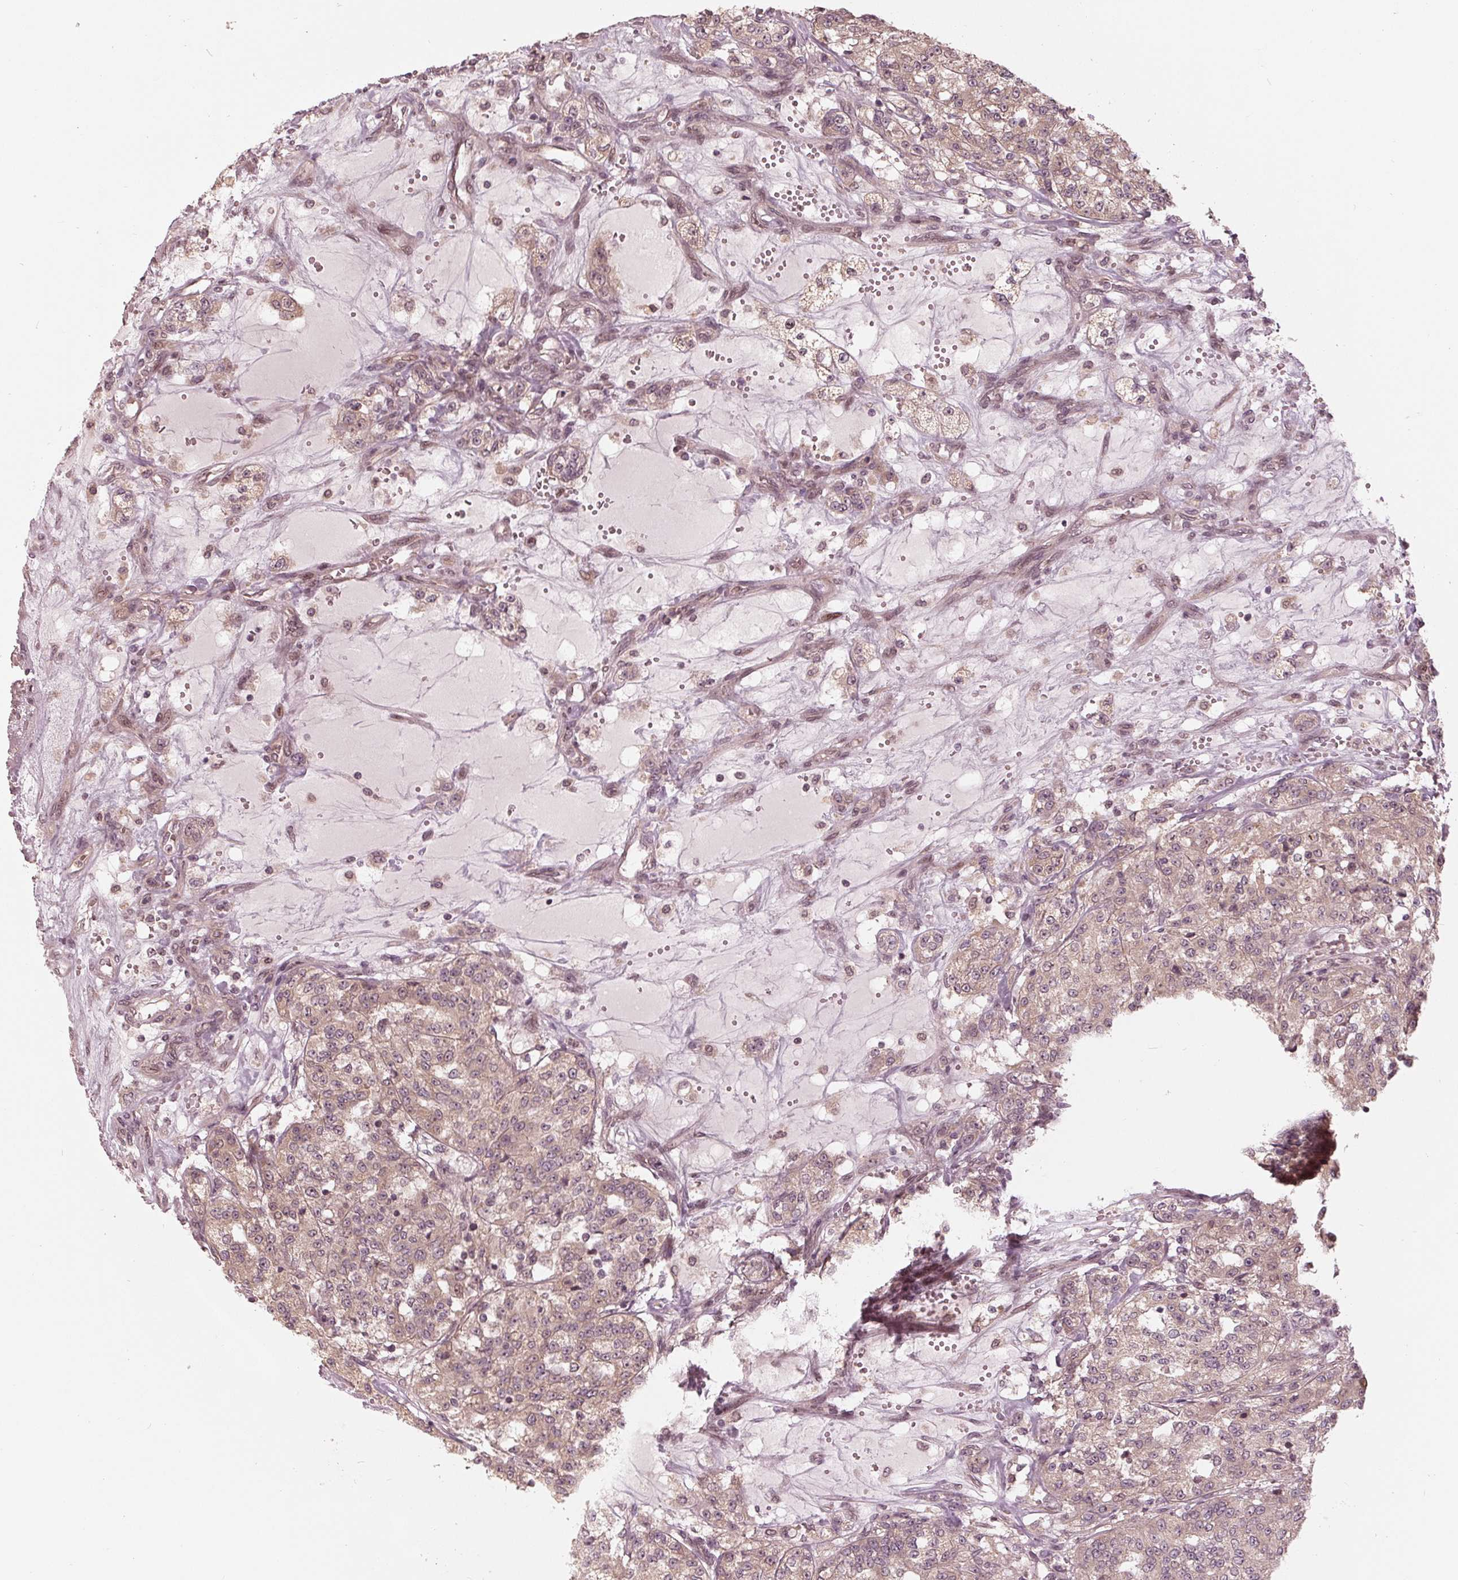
{"staining": {"intensity": "weak", "quantity": ">75%", "location": "cytoplasmic/membranous"}, "tissue": "renal cancer", "cell_type": "Tumor cells", "image_type": "cancer", "snomed": [{"axis": "morphology", "description": "Adenocarcinoma, NOS"}, {"axis": "topography", "description": "Kidney"}], "caption": "High-magnification brightfield microscopy of adenocarcinoma (renal) stained with DAB (brown) and counterstained with hematoxylin (blue). tumor cells exhibit weak cytoplasmic/membranous staining is appreciated in approximately>75% of cells.", "gene": "ZNF471", "patient": {"sex": "female", "age": 63}}